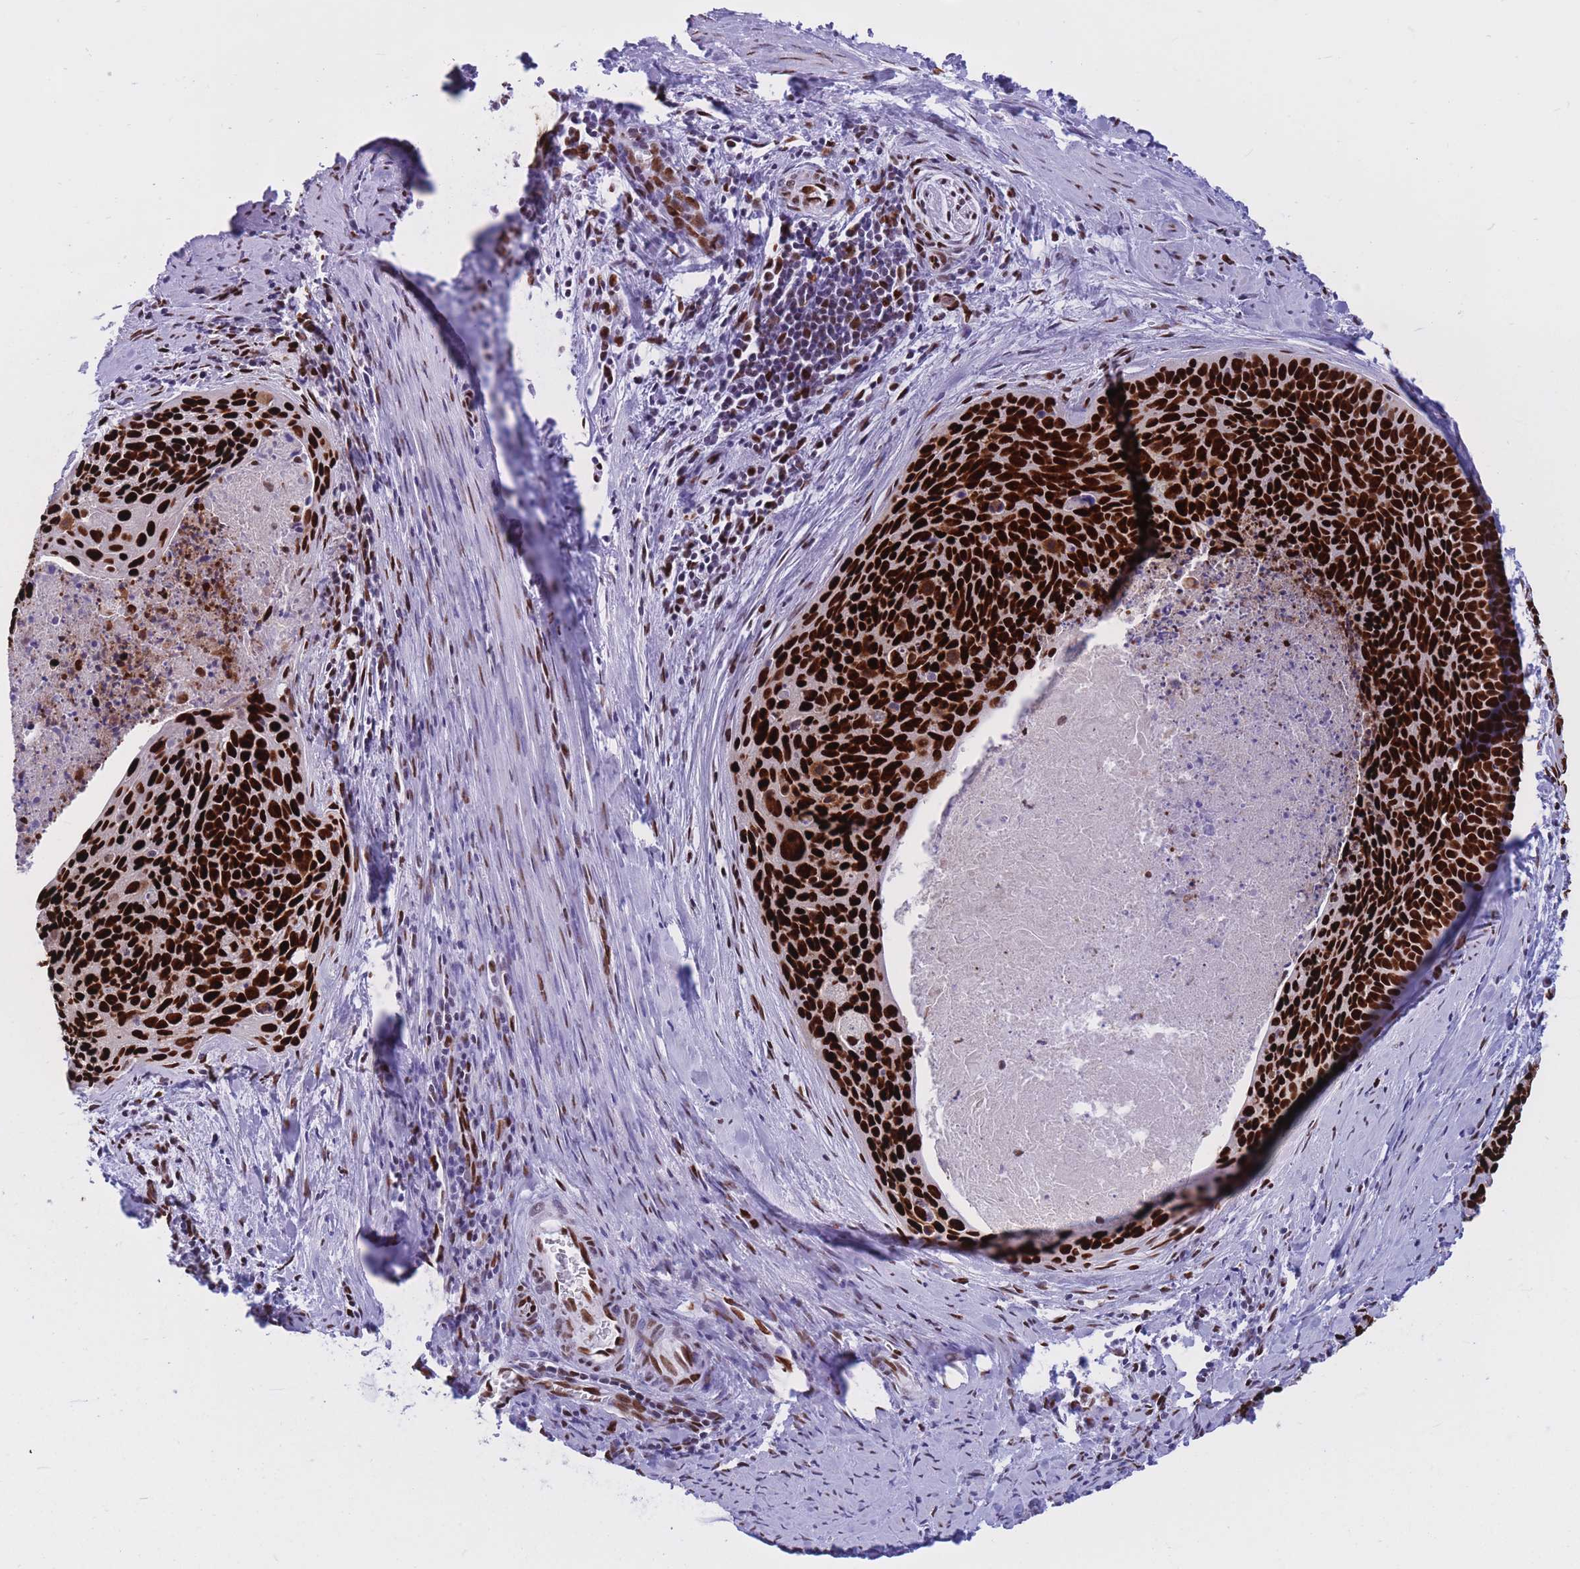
{"staining": {"intensity": "strong", "quantity": ">75%", "location": "nuclear"}, "tissue": "cervical cancer", "cell_type": "Tumor cells", "image_type": "cancer", "snomed": [{"axis": "morphology", "description": "Squamous cell carcinoma, NOS"}, {"axis": "topography", "description": "Cervix"}], "caption": "Cervical cancer (squamous cell carcinoma) stained with a brown dye reveals strong nuclear positive staining in about >75% of tumor cells.", "gene": "NASP", "patient": {"sex": "female", "age": 55}}